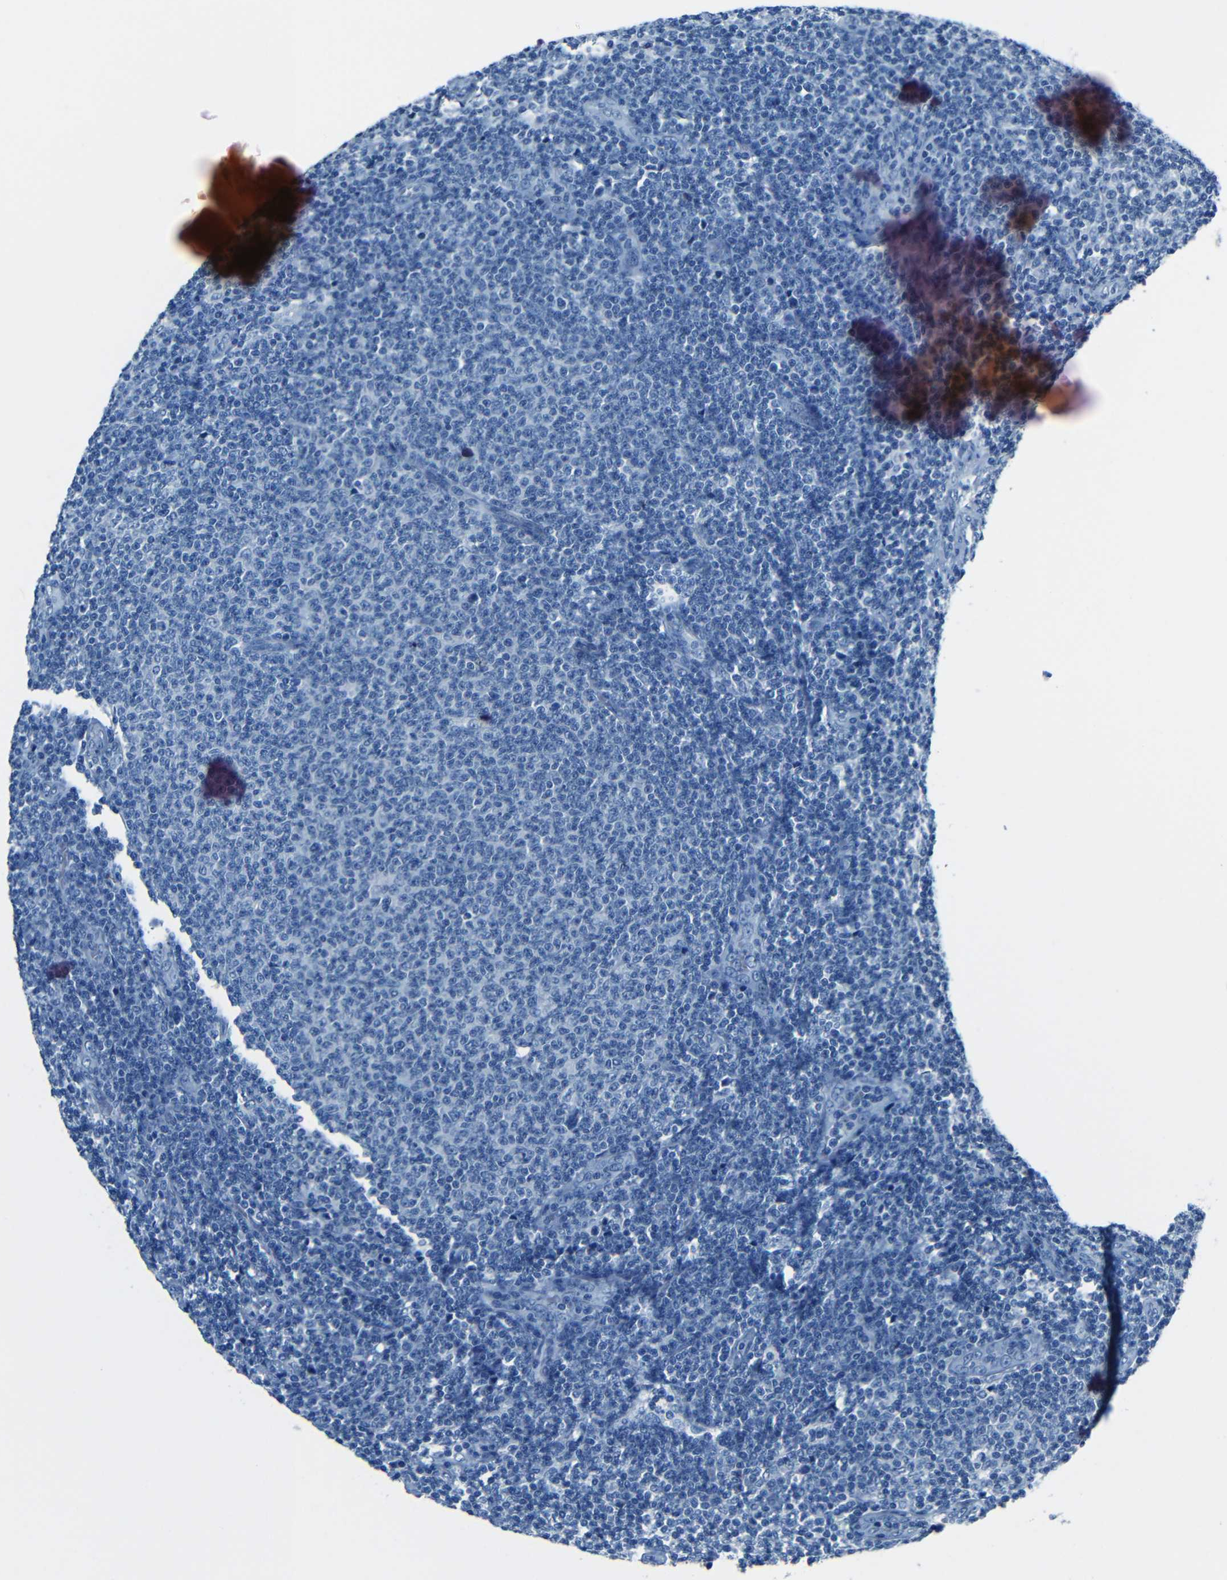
{"staining": {"intensity": "negative", "quantity": "none", "location": "none"}, "tissue": "lymphoma", "cell_type": "Tumor cells", "image_type": "cancer", "snomed": [{"axis": "morphology", "description": "Malignant lymphoma, non-Hodgkin's type, Low grade"}, {"axis": "topography", "description": "Lymph node"}], "caption": "Immunohistochemical staining of human malignant lymphoma, non-Hodgkin's type (low-grade) demonstrates no significant positivity in tumor cells.", "gene": "FBN2", "patient": {"sex": "male", "age": 66}}